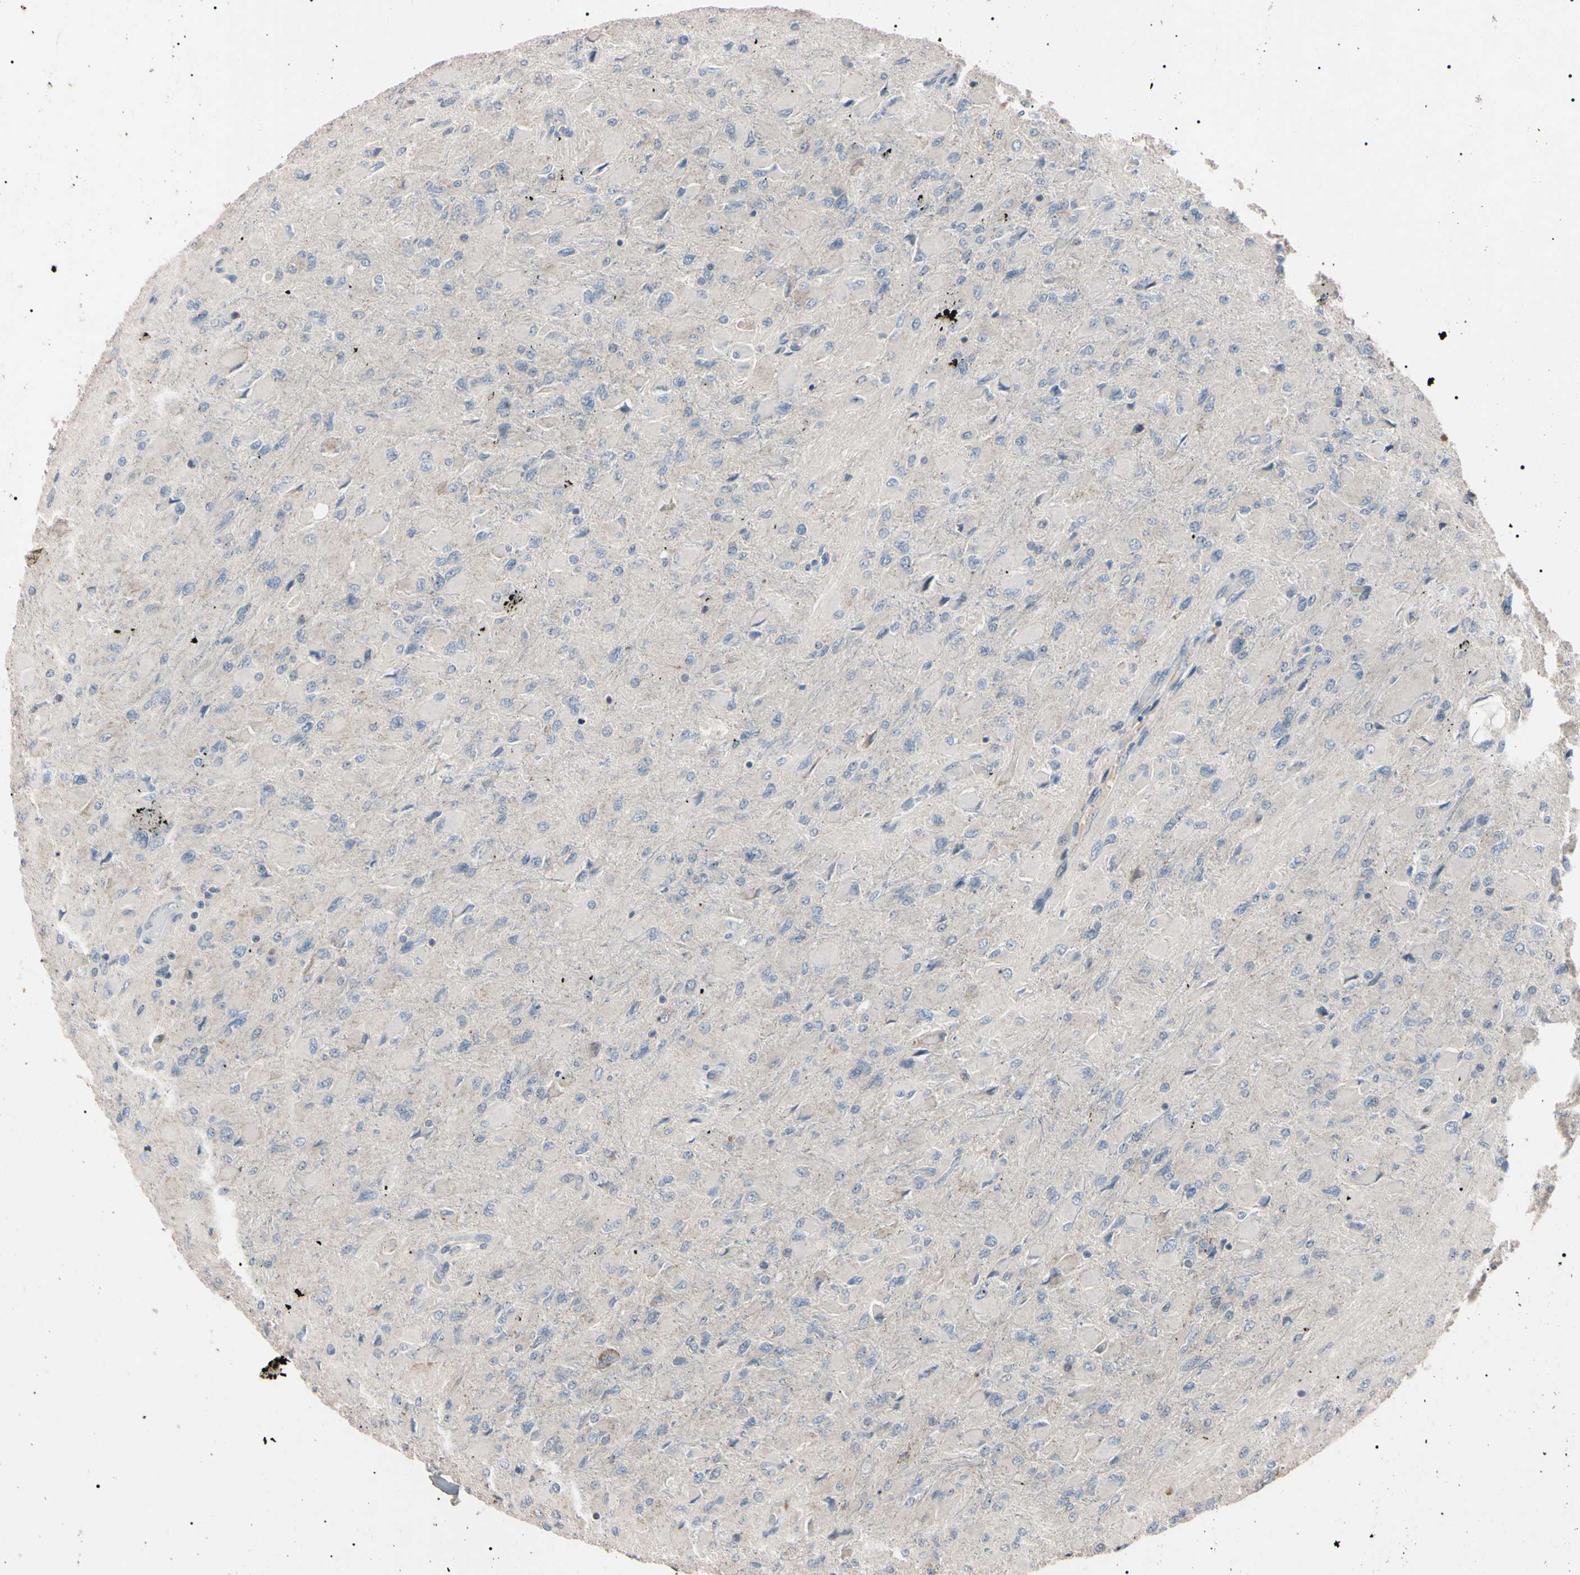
{"staining": {"intensity": "negative", "quantity": "none", "location": "none"}, "tissue": "glioma", "cell_type": "Tumor cells", "image_type": "cancer", "snomed": [{"axis": "morphology", "description": "Glioma, malignant, High grade"}, {"axis": "topography", "description": "Cerebral cortex"}], "caption": "Tumor cells show no significant protein positivity in malignant glioma (high-grade).", "gene": "TRAF5", "patient": {"sex": "female", "age": 36}}